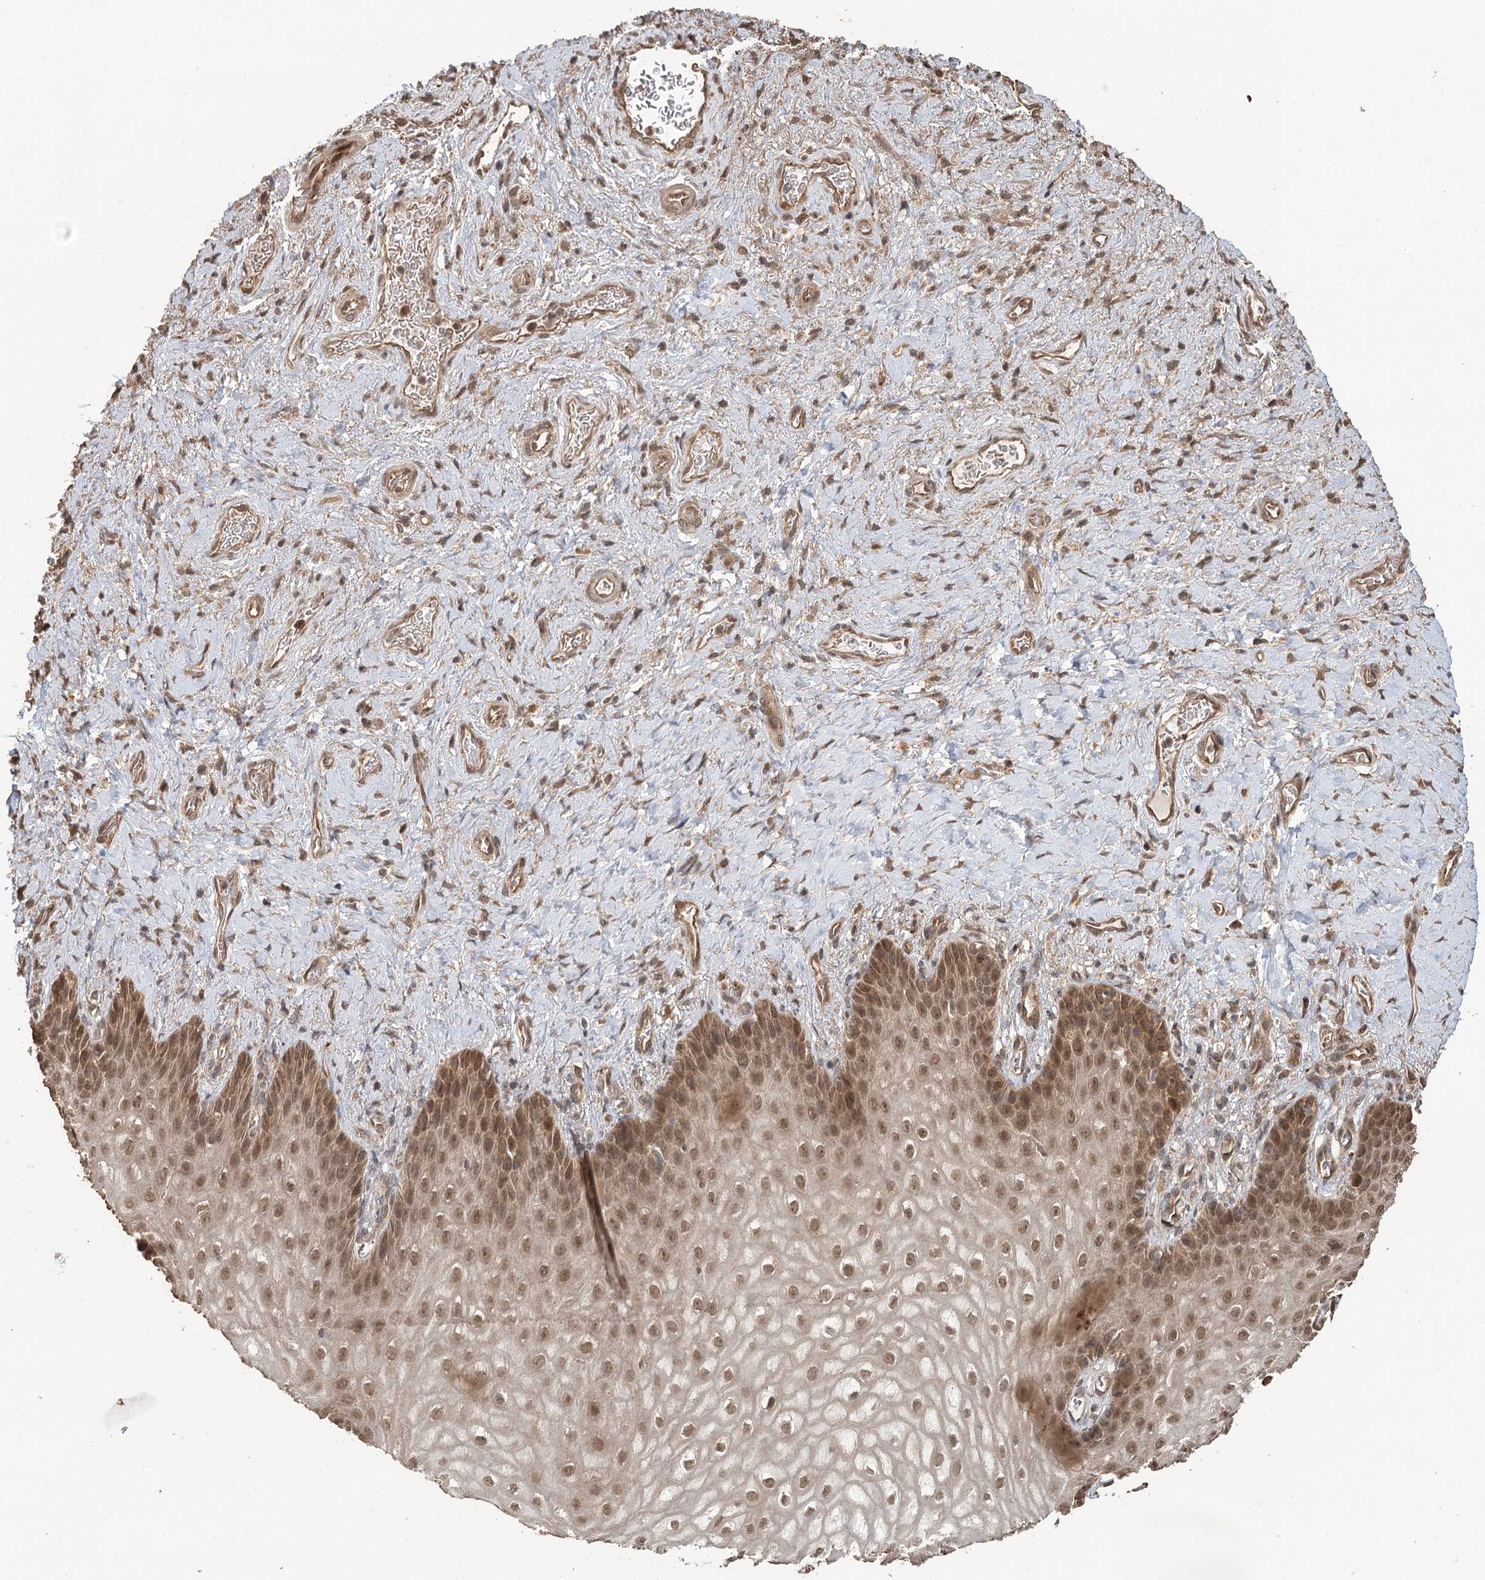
{"staining": {"intensity": "moderate", "quantity": ">75%", "location": "cytoplasmic/membranous,nuclear"}, "tissue": "vagina", "cell_type": "Squamous epithelial cells", "image_type": "normal", "snomed": [{"axis": "morphology", "description": "Normal tissue, NOS"}, {"axis": "topography", "description": "Vagina"}], "caption": "This micrograph exhibits benign vagina stained with IHC to label a protein in brown. The cytoplasmic/membranous,nuclear of squamous epithelial cells show moderate positivity for the protein. Nuclei are counter-stained blue.", "gene": "N6AMT1", "patient": {"sex": "female", "age": 60}}